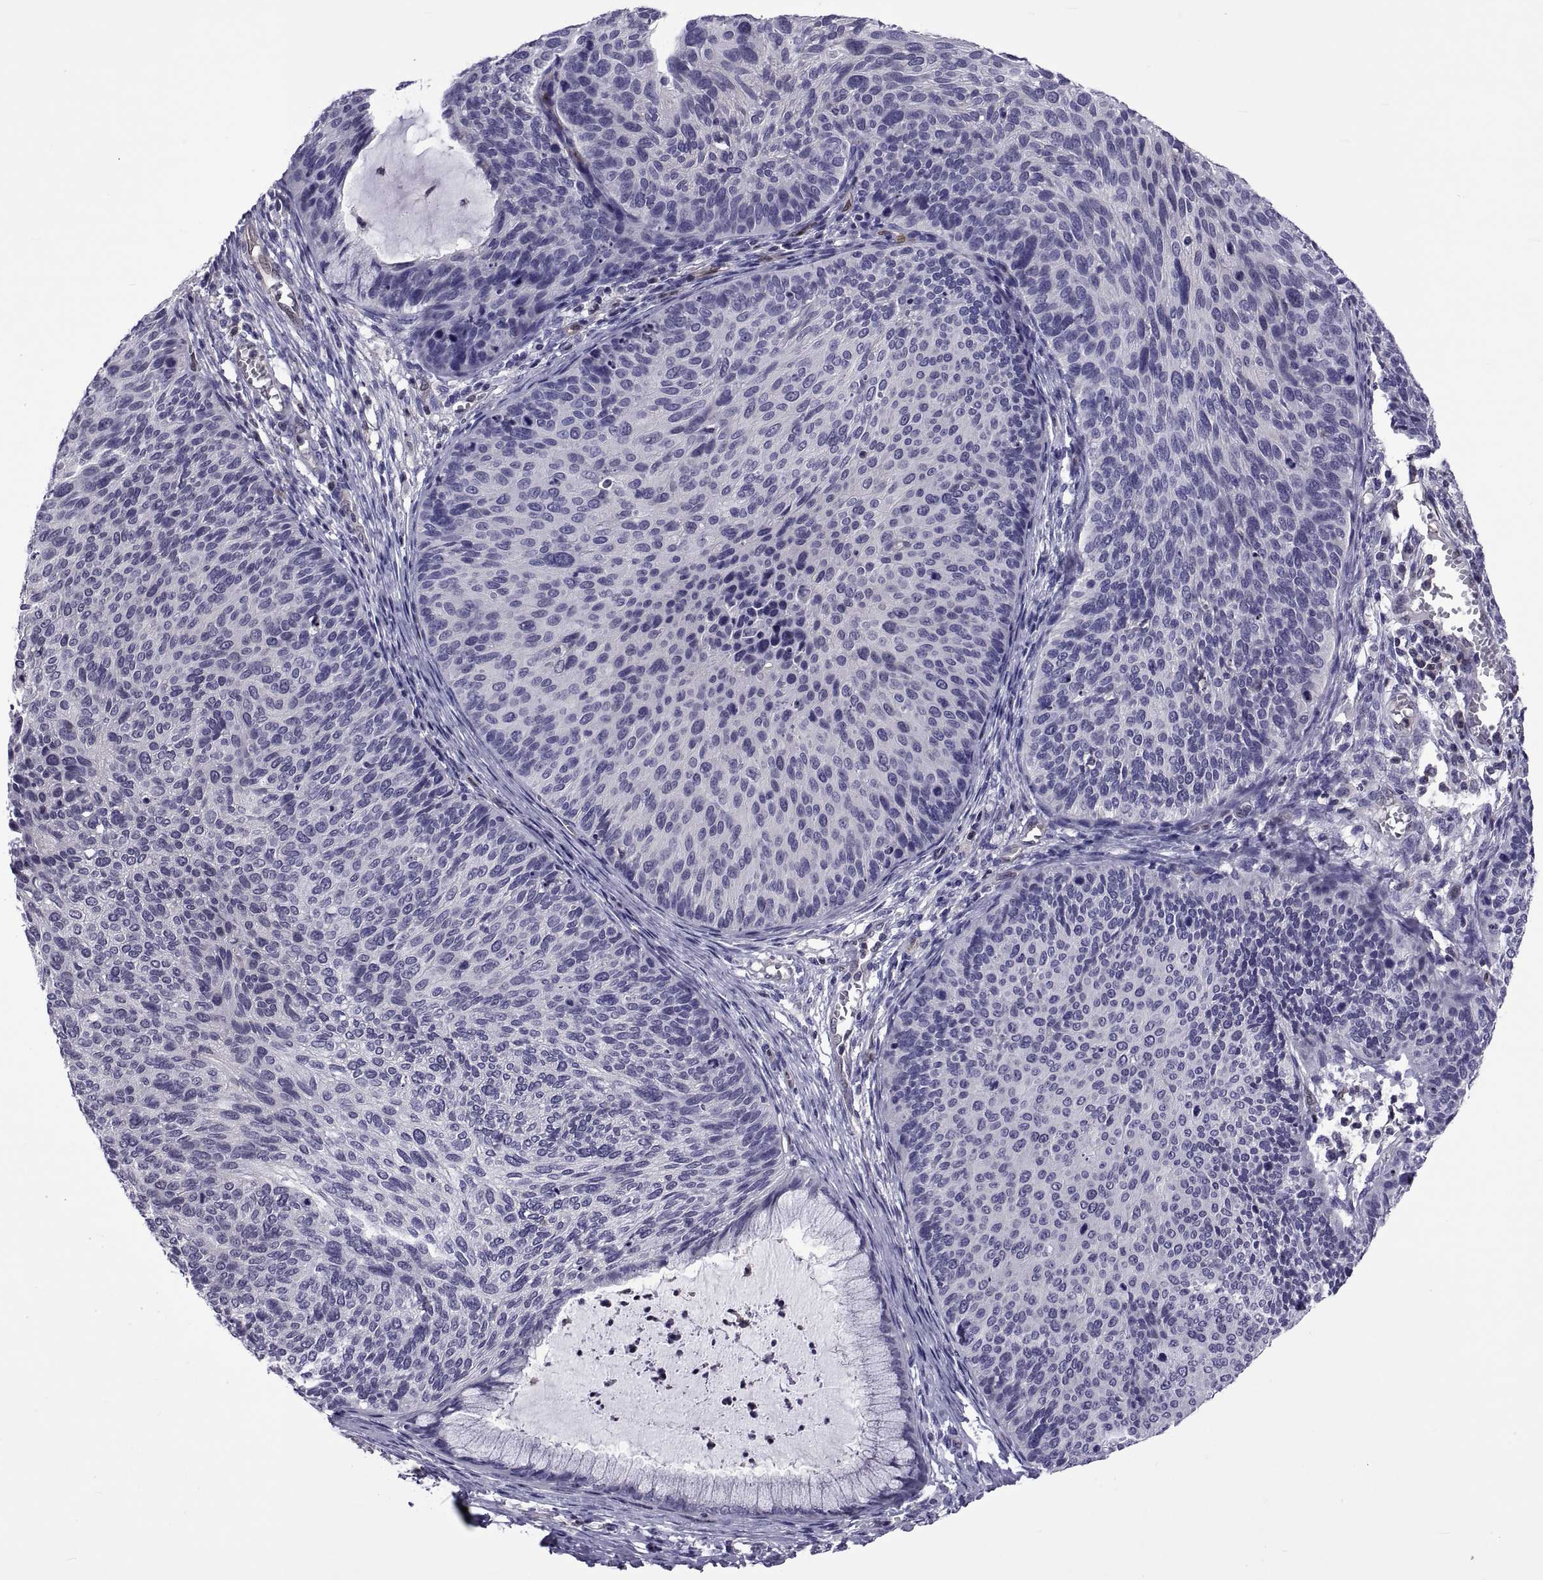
{"staining": {"intensity": "negative", "quantity": "none", "location": "none"}, "tissue": "cervical cancer", "cell_type": "Tumor cells", "image_type": "cancer", "snomed": [{"axis": "morphology", "description": "Squamous cell carcinoma, NOS"}, {"axis": "topography", "description": "Cervix"}], "caption": "There is no significant staining in tumor cells of cervical cancer (squamous cell carcinoma).", "gene": "LCN9", "patient": {"sex": "female", "age": 36}}